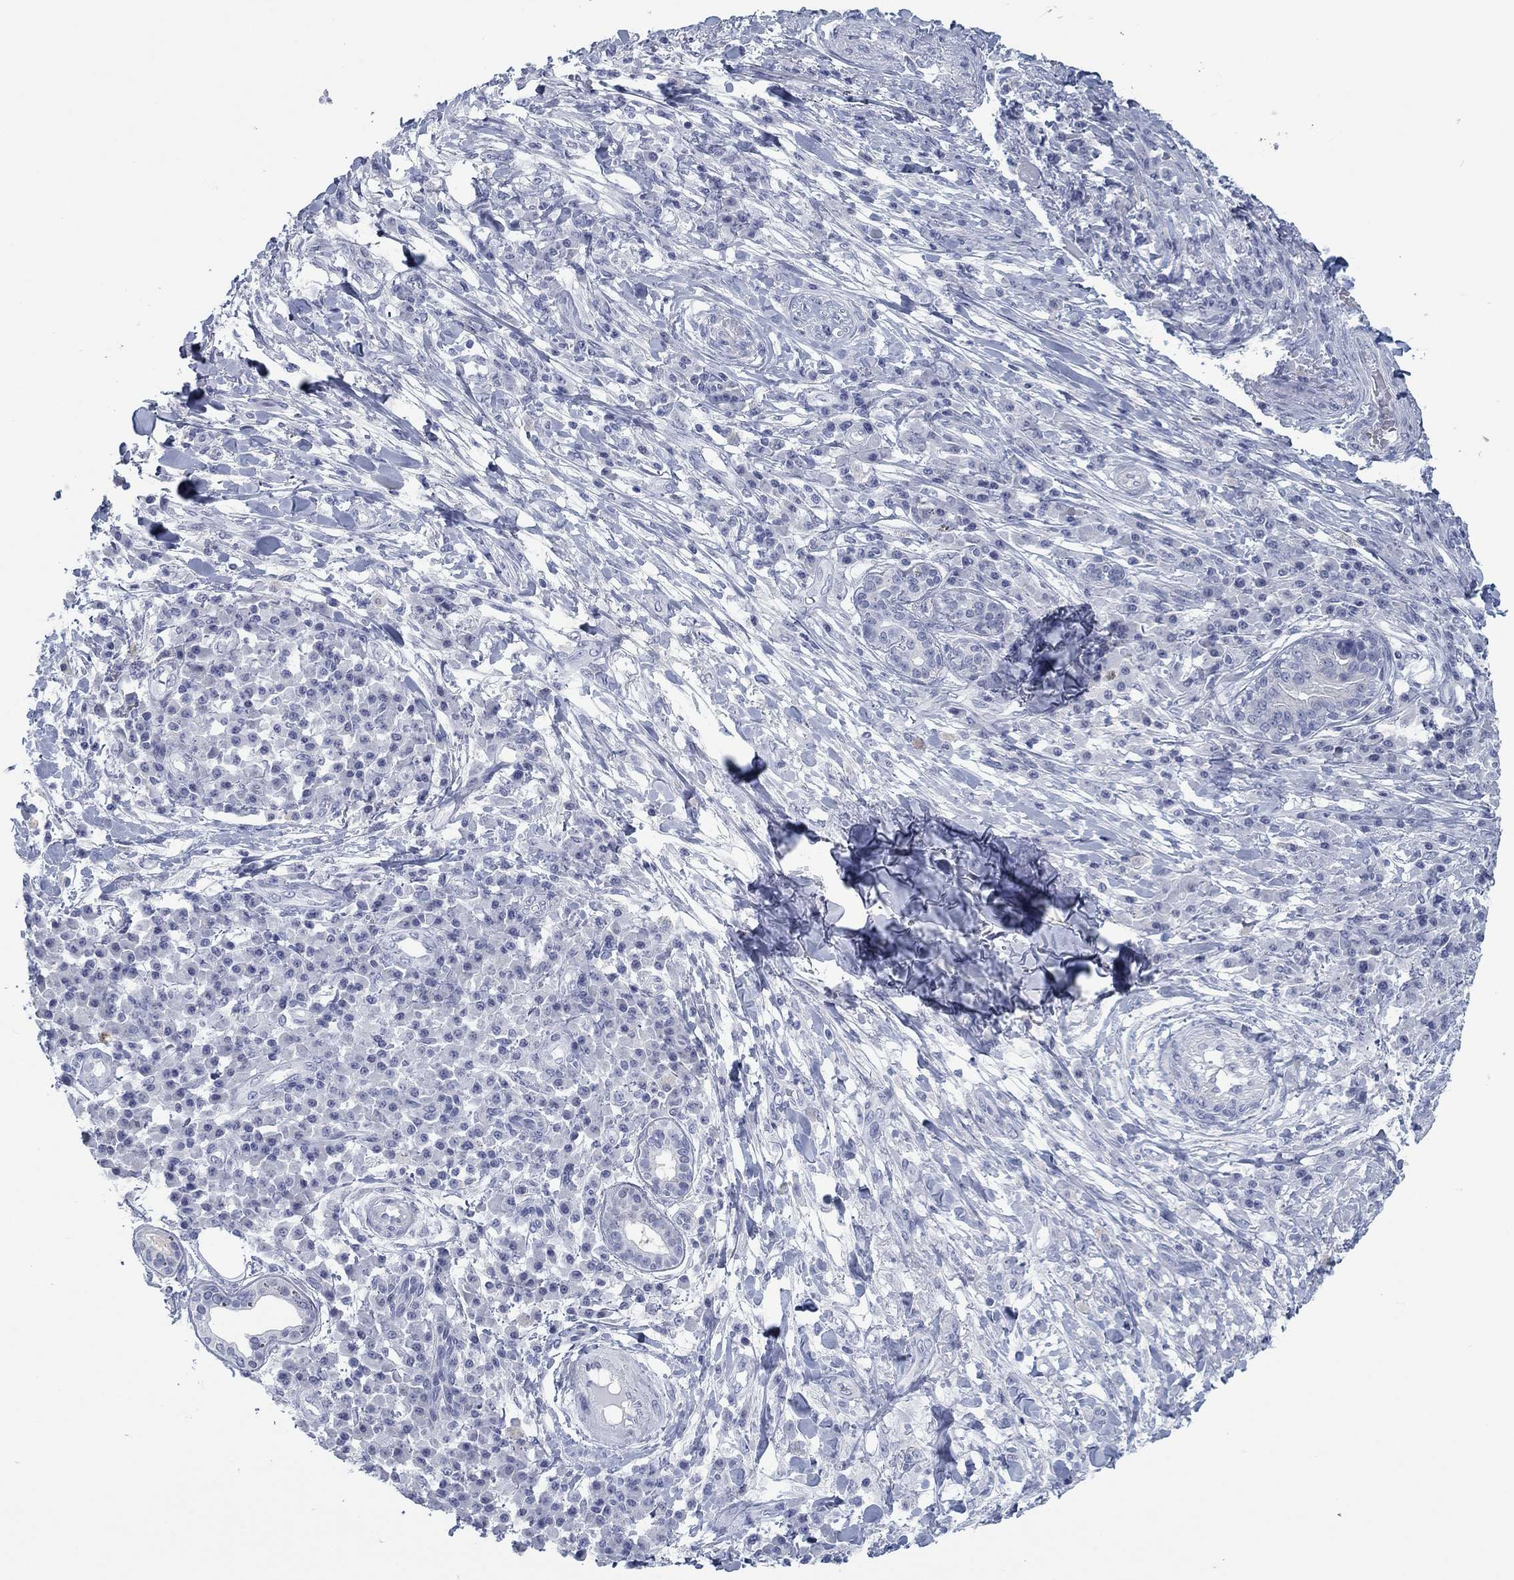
{"staining": {"intensity": "negative", "quantity": "none", "location": "none"}, "tissue": "skin cancer", "cell_type": "Tumor cells", "image_type": "cancer", "snomed": [{"axis": "morphology", "description": "Squamous cell carcinoma, NOS"}, {"axis": "topography", "description": "Skin"}], "caption": "This is an immunohistochemistry image of human squamous cell carcinoma (skin). There is no positivity in tumor cells.", "gene": "DNAL1", "patient": {"sex": "male", "age": 92}}